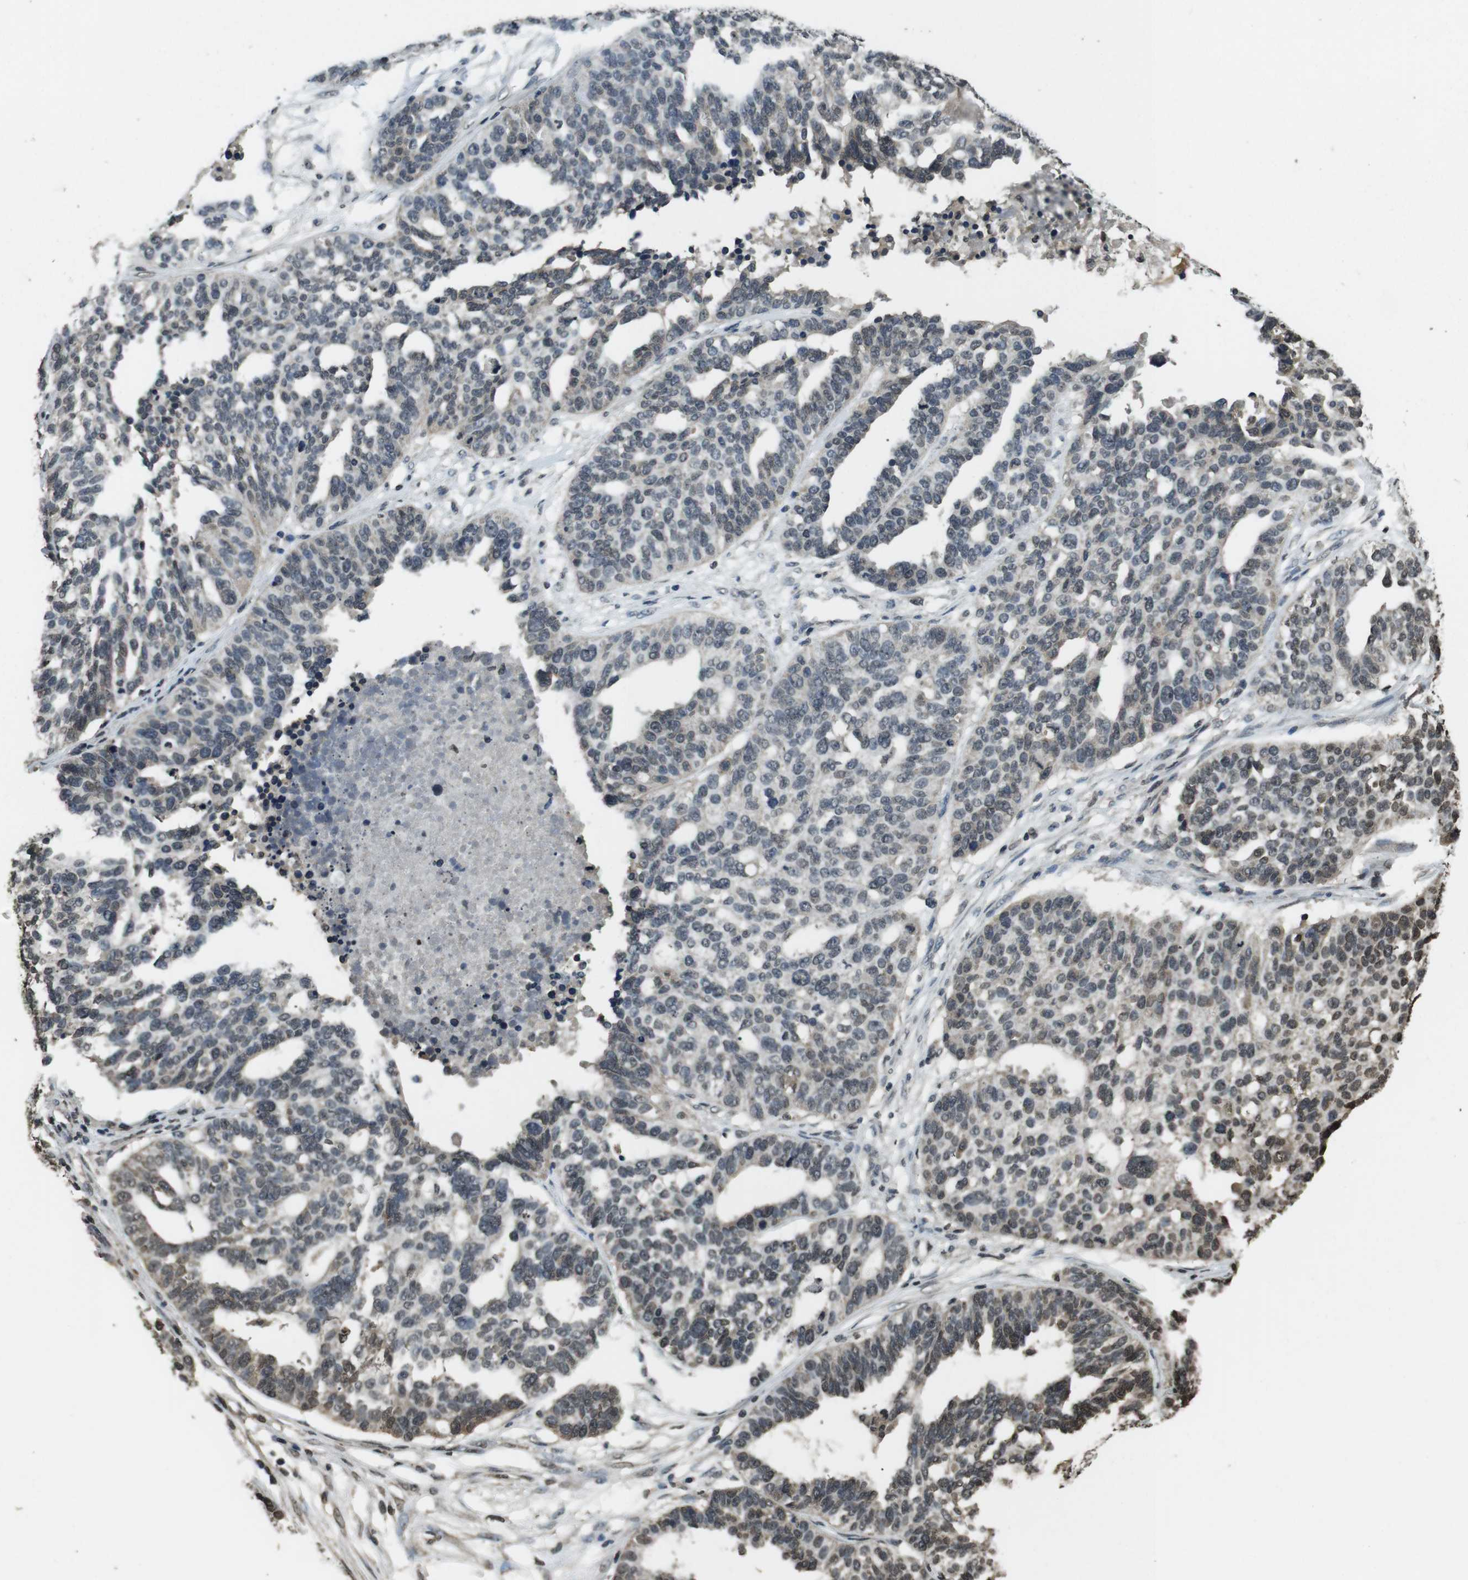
{"staining": {"intensity": "moderate", "quantity": "<25%", "location": "nuclear"}, "tissue": "ovarian cancer", "cell_type": "Tumor cells", "image_type": "cancer", "snomed": [{"axis": "morphology", "description": "Cystadenocarcinoma, serous, NOS"}, {"axis": "topography", "description": "Ovary"}], "caption": "This micrograph reveals serous cystadenocarcinoma (ovarian) stained with IHC to label a protein in brown. The nuclear of tumor cells show moderate positivity for the protein. Nuclei are counter-stained blue.", "gene": "MAF", "patient": {"sex": "female", "age": 59}}